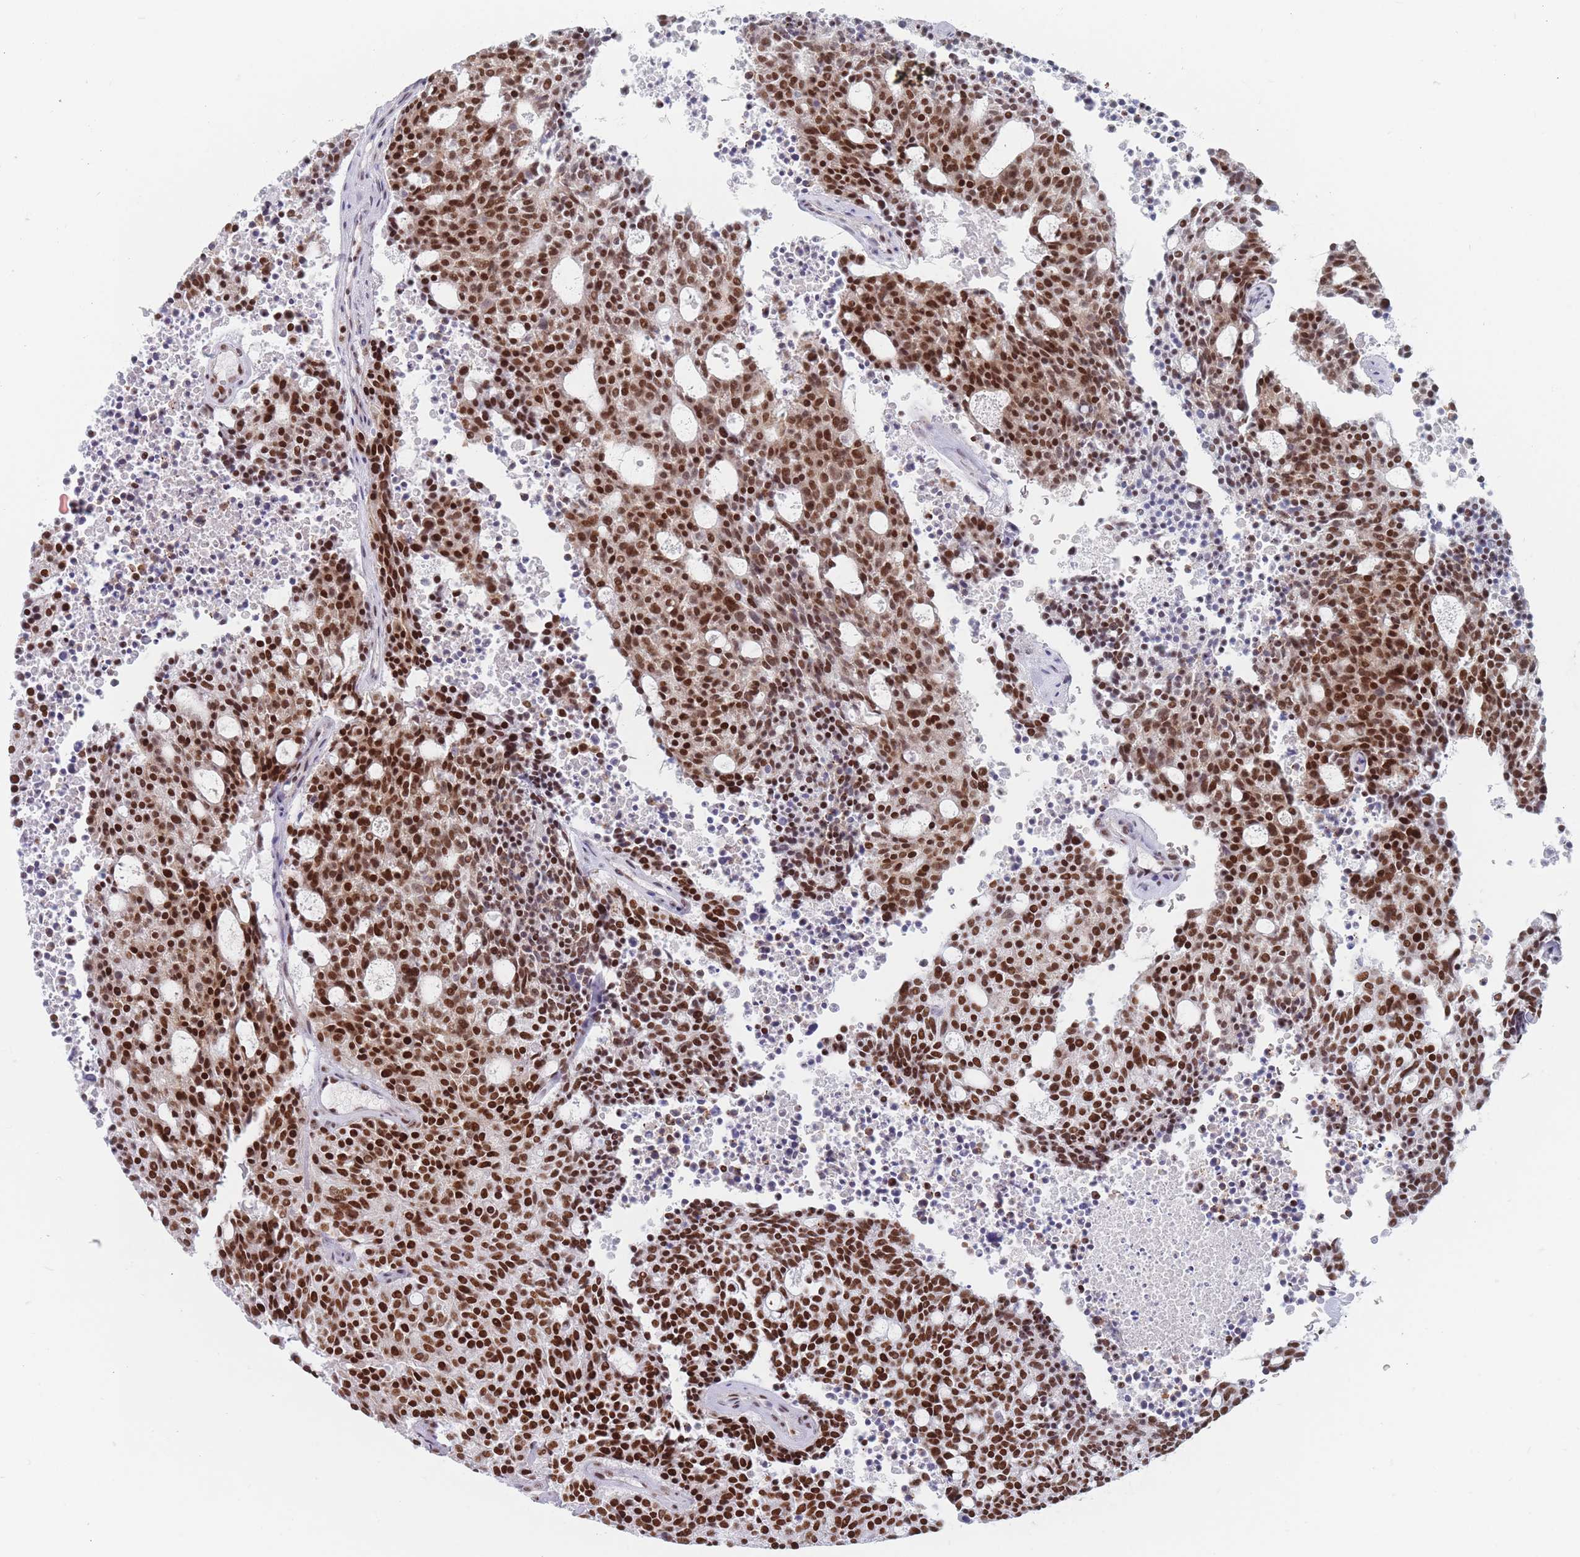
{"staining": {"intensity": "strong", "quantity": ">75%", "location": "nuclear"}, "tissue": "carcinoid", "cell_type": "Tumor cells", "image_type": "cancer", "snomed": [{"axis": "morphology", "description": "Carcinoid, malignant, NOS"}, {"axis": "topography", "description": "Pancreas"}], "caption": "Protein expression analysis of carcinoid displays strong nuclear expression in approximately >75% of tumor cells.", "gene": "SAFB2", "patient": {"sex": "female", "age": 54}}